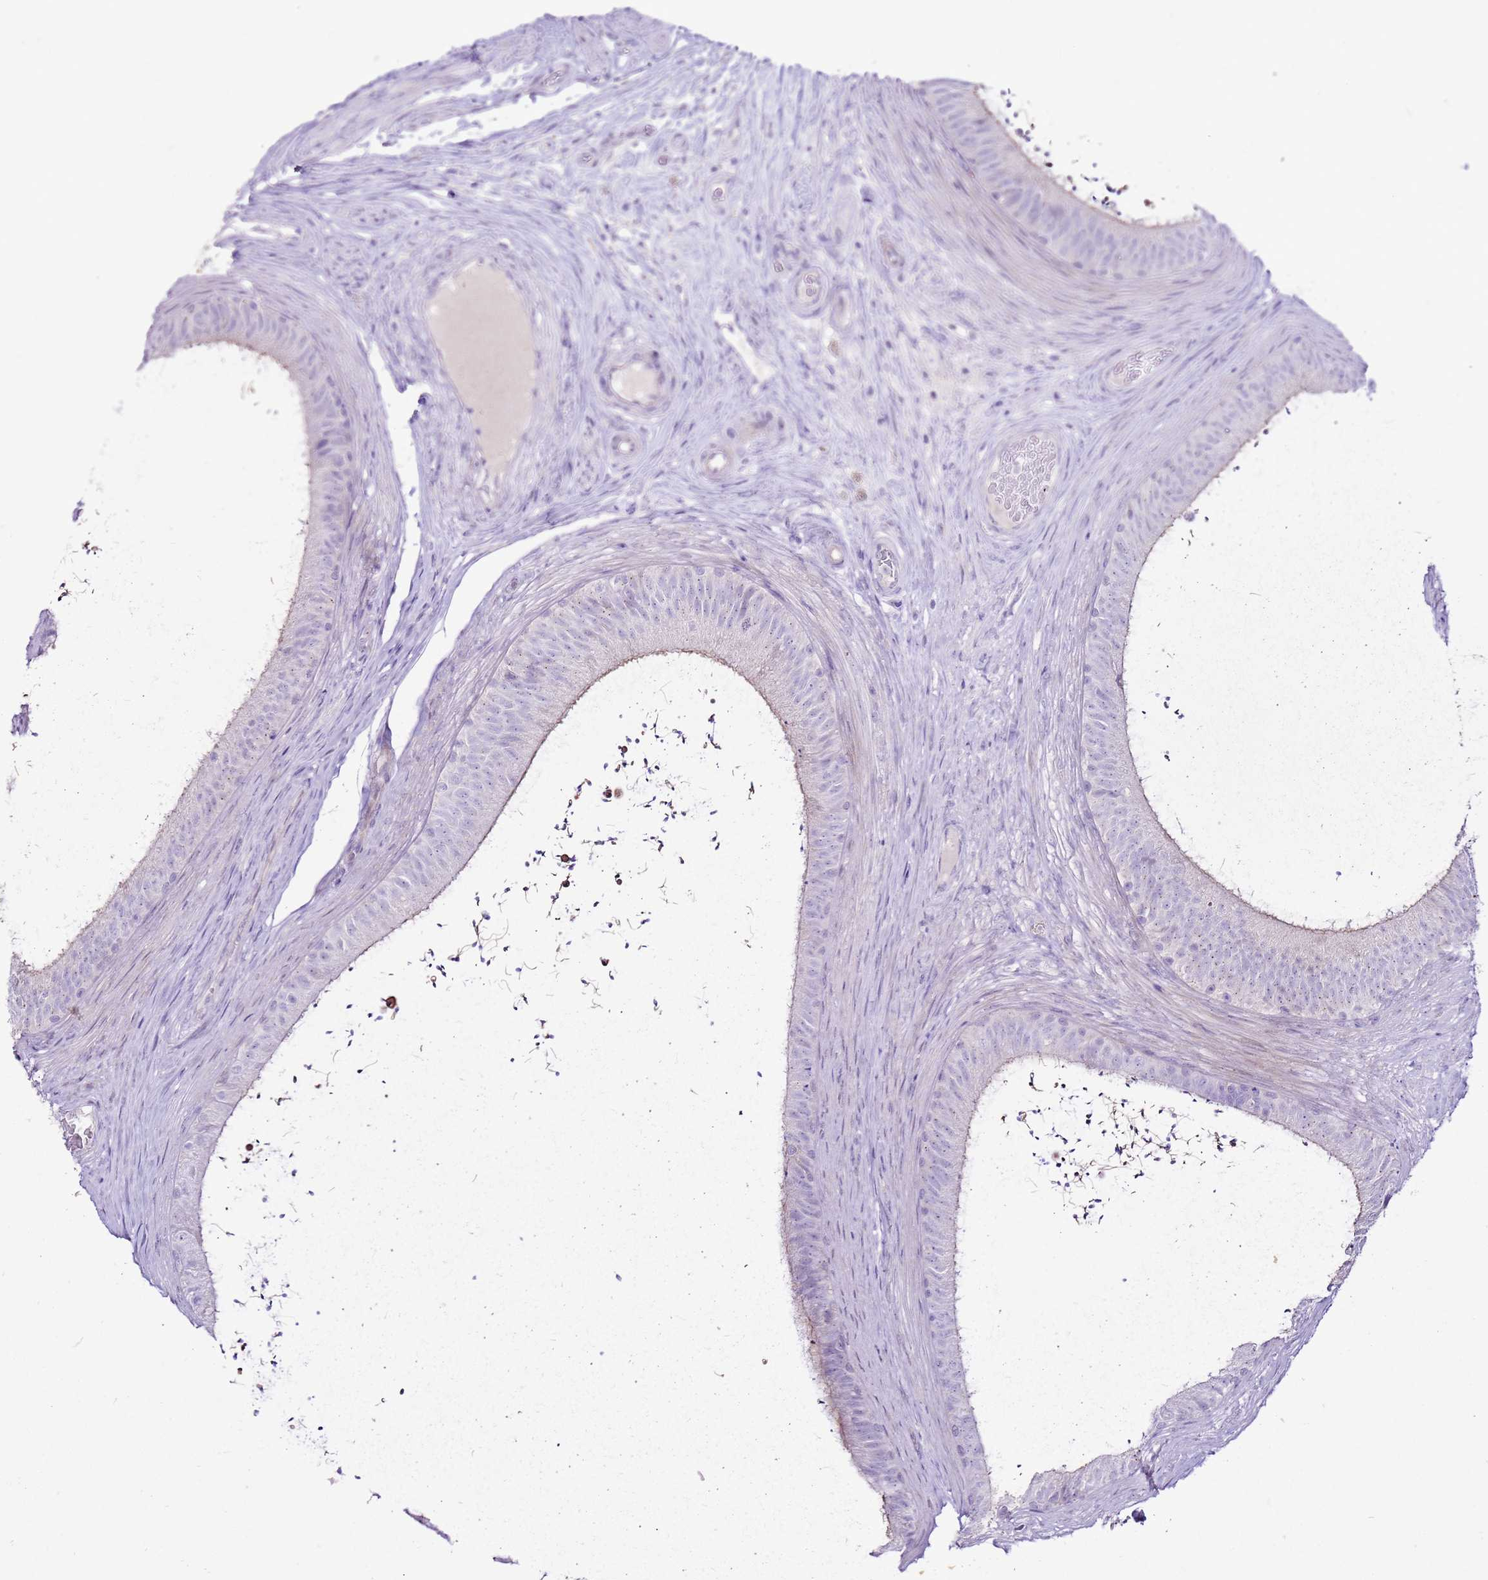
{"staining": {"intensity": "negative", "quantity": "none", "location": "none"}, "tissue": "epididymis", "cell_type": "Glandular cells", "image_type": "normal", "snomed": [{"axis": "morphology", "description": "Normal tissue, NOS"}, {"axis": "topography", "description": "Testis"}, {"axis": "topography", "description": "Epididymis"}], "caption": "Immunohistochemistry of normal epididymis reveals no staining in glandular cells.", "gene": "SLC38A5", "patient": {"sex": "male", "age": 41}}